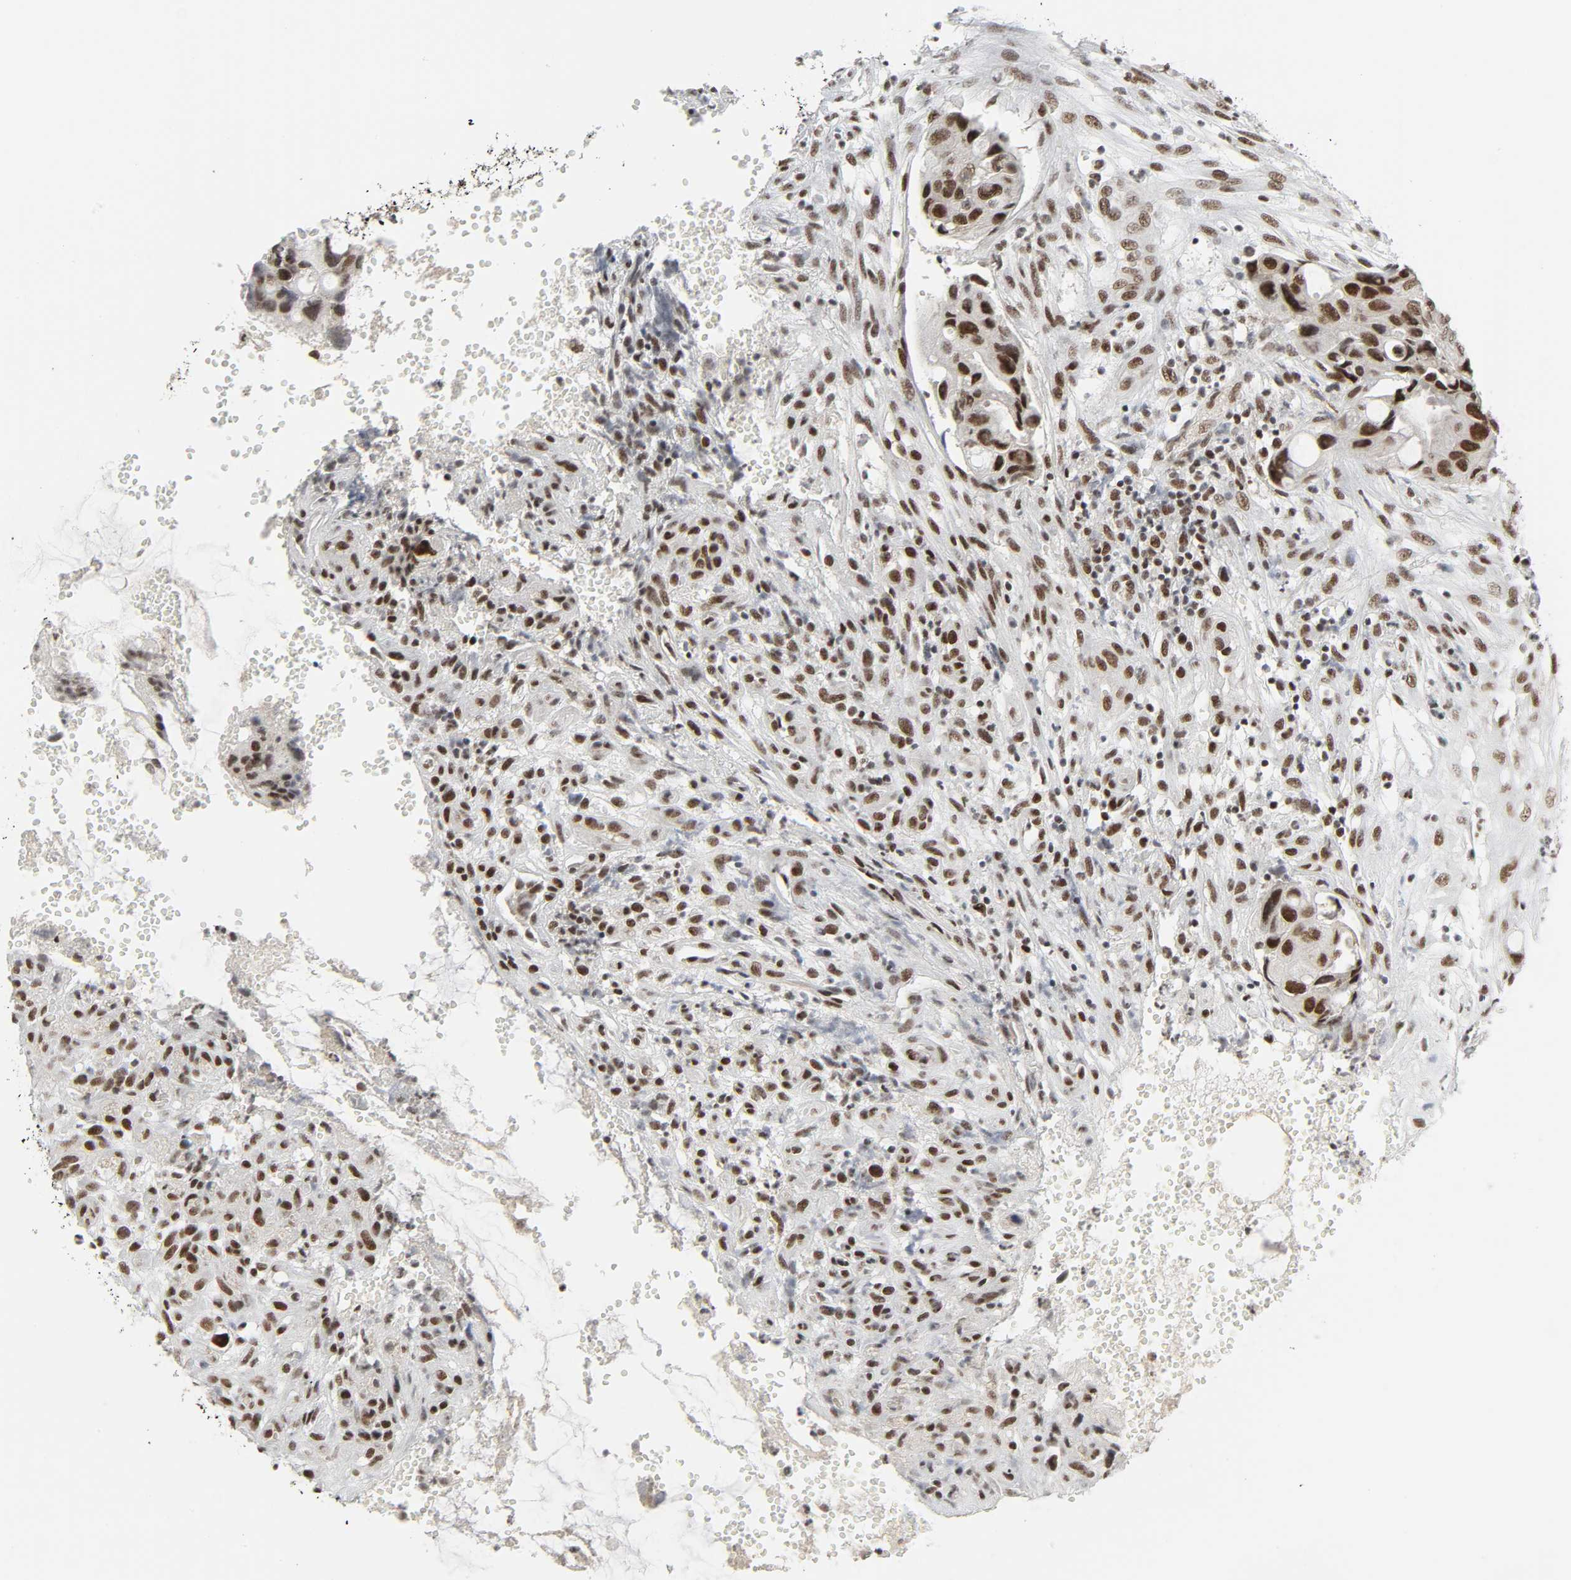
{"staining": {"intensity": "strong", "quantity": ">75%", "location": "nuclear"}, "tissue": "colorectal cancer", "cell_type": "Tumor cells", "image_type": "cancer", "snomed": [{"axis": "morphology", "description": "Adenocarcinoma, NOS"}, {"axis": "topography", "description": "Colon"}], "caption": "Immunohistochemistry of adenocarcinoma (colorectal) demonstrates high levels of strong nuclear expression in approximately >75% of tumor cells.", "gene": "CDK7", "patient": {"sex": "female", "age": 57}}